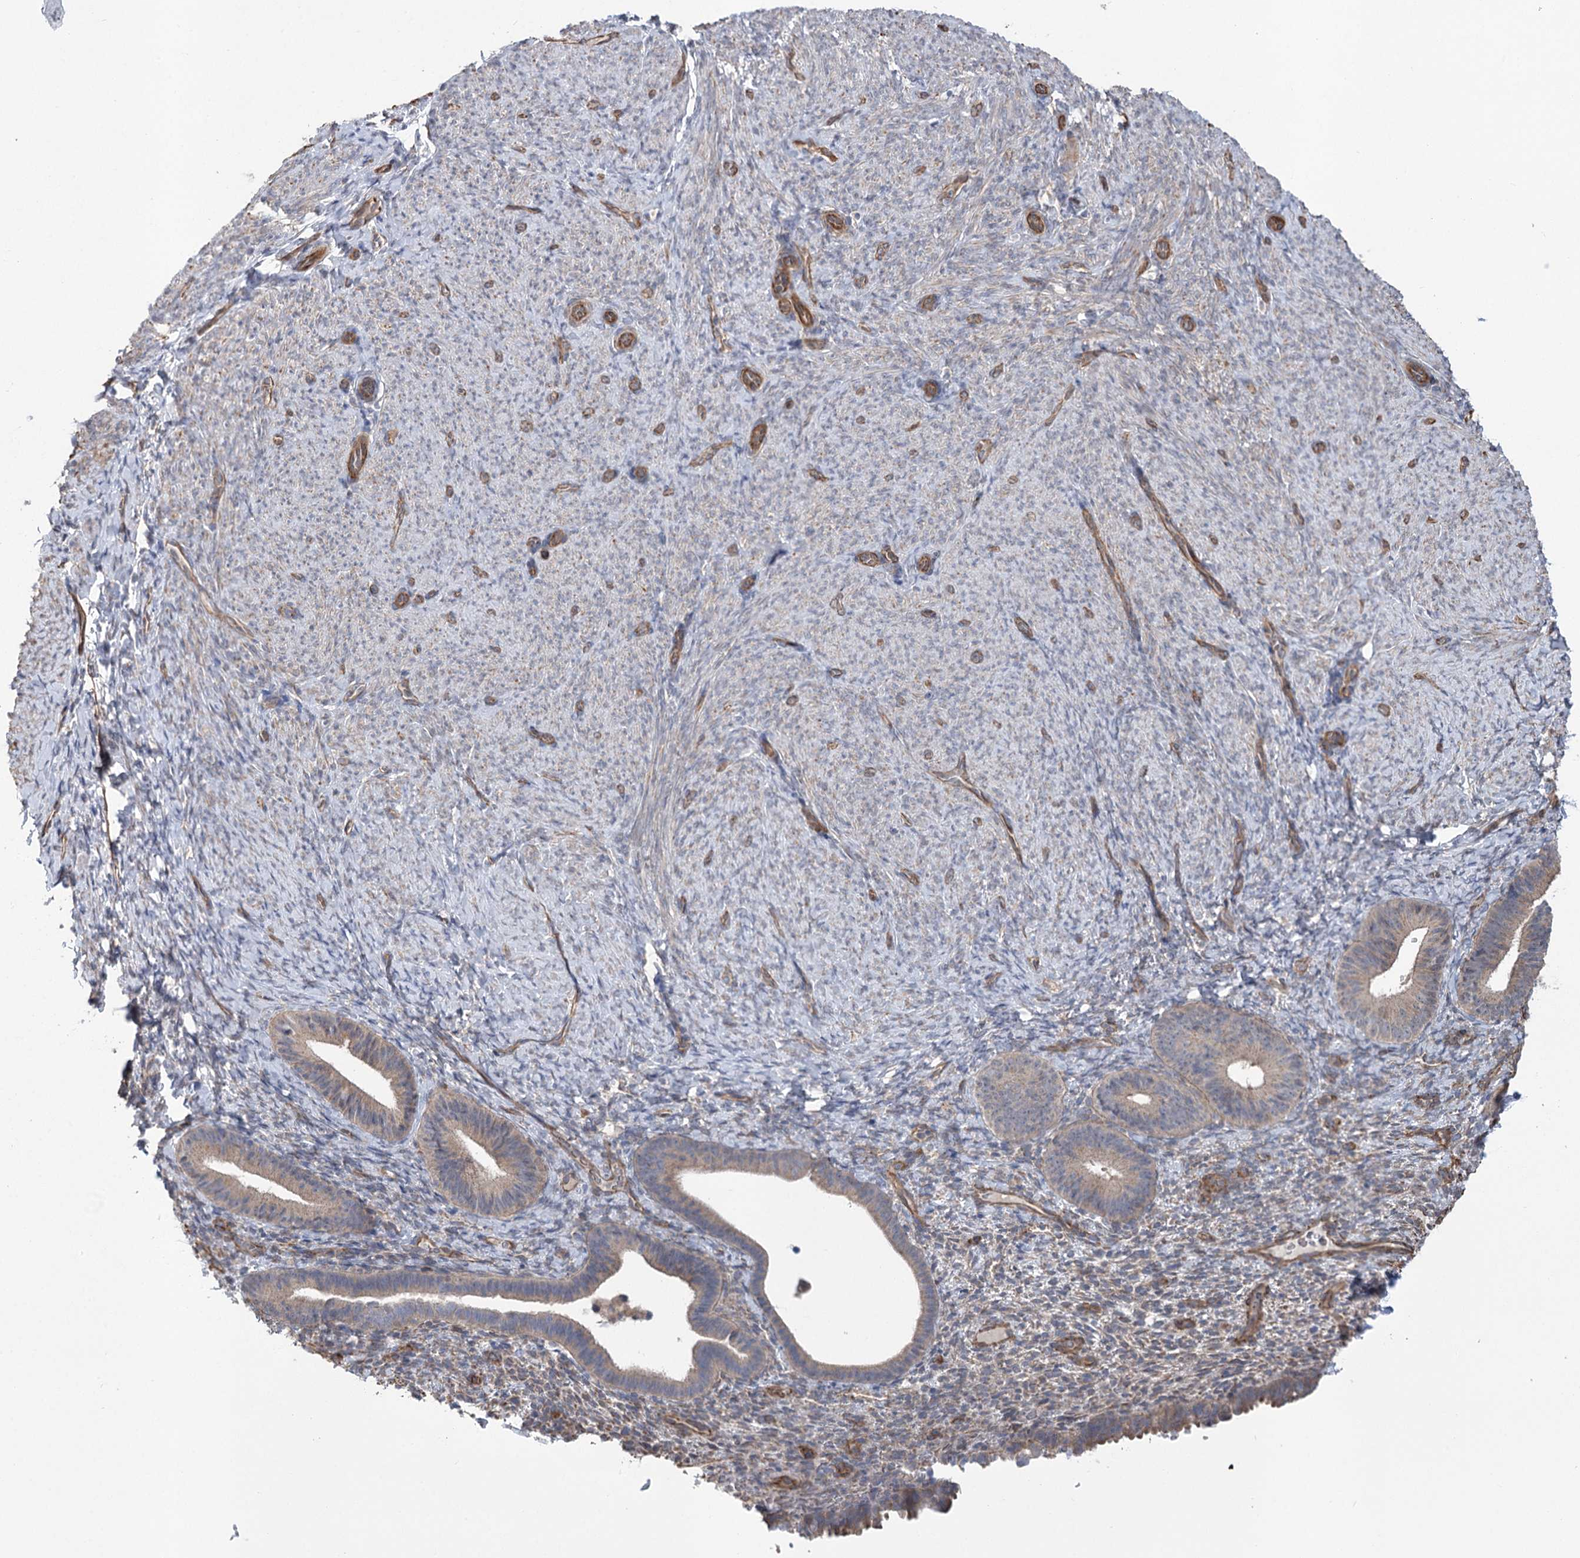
{"staining": {"intensity": "negative", "quantity": "none", "location": "none"}, "tissue": "endometrium", "cell_type": "Cells in endometrial stroma", "image_type": "normal", "snomed": [{"axis": "morphology", "description": "Normal tissue, NOS"}, {"axis": "topography", "description": "Endometrium"}], "caption": "The micrograph exhibits no staining of cells in endometrial stroma in benign endometrium.", "gene": "RWDD4", "patient": {"sex": "female", "age": 65}}